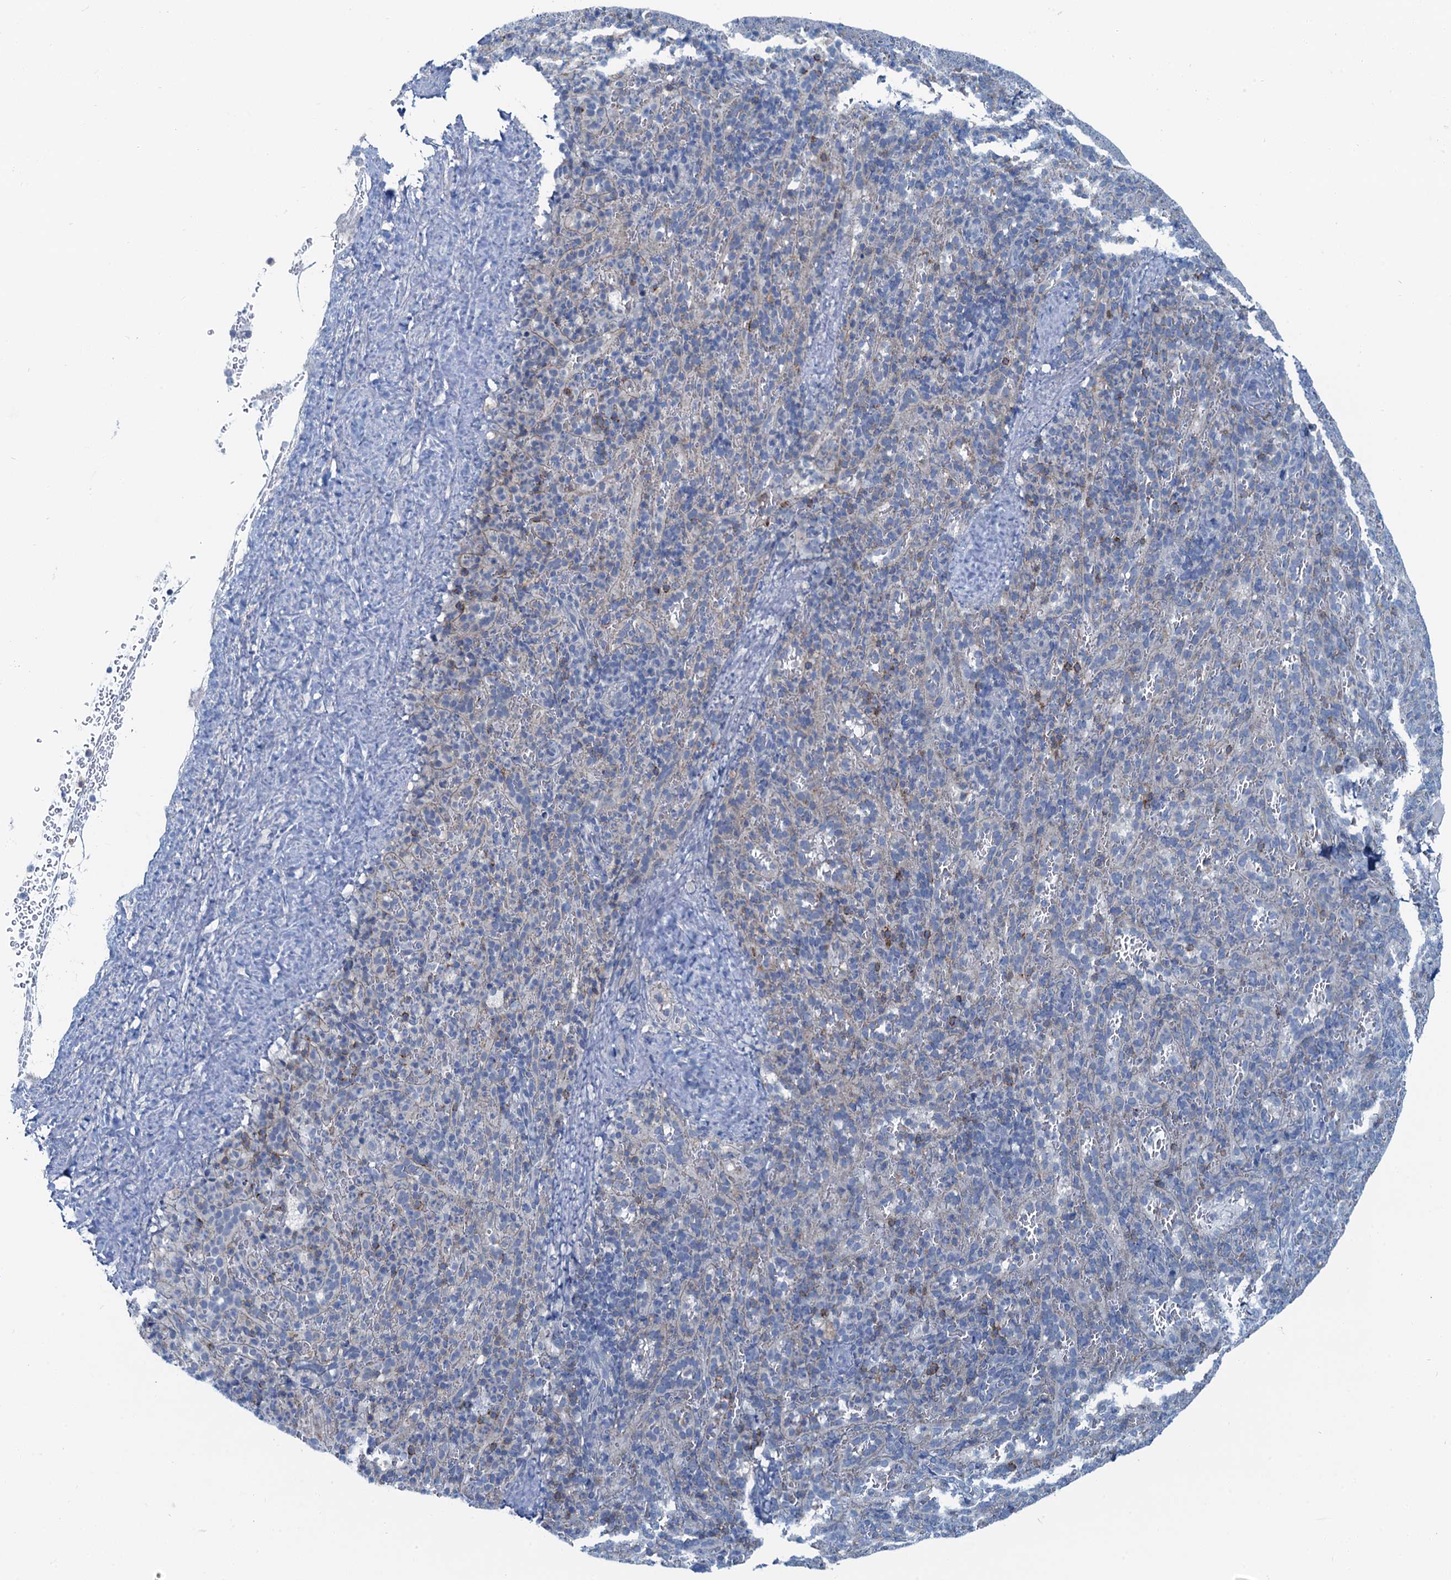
{"staining": {"intensity": "negative", "quantity": "none", "location": "none"}, "tissue": "spleen", "cell_type": "Cells in red pulp", "image_type": "normal", "snomed": [{"axis": "morphology", "description": "Normal tissue, NOS"}, {"axis": "topography", "description": "Spleen"}], "caption": "Photomicrograph shows no protein staining in cells in red pulp of unremarkable spleen.", "gene": "ASTE1", "patient": {"sex": "female", "age": 21}}